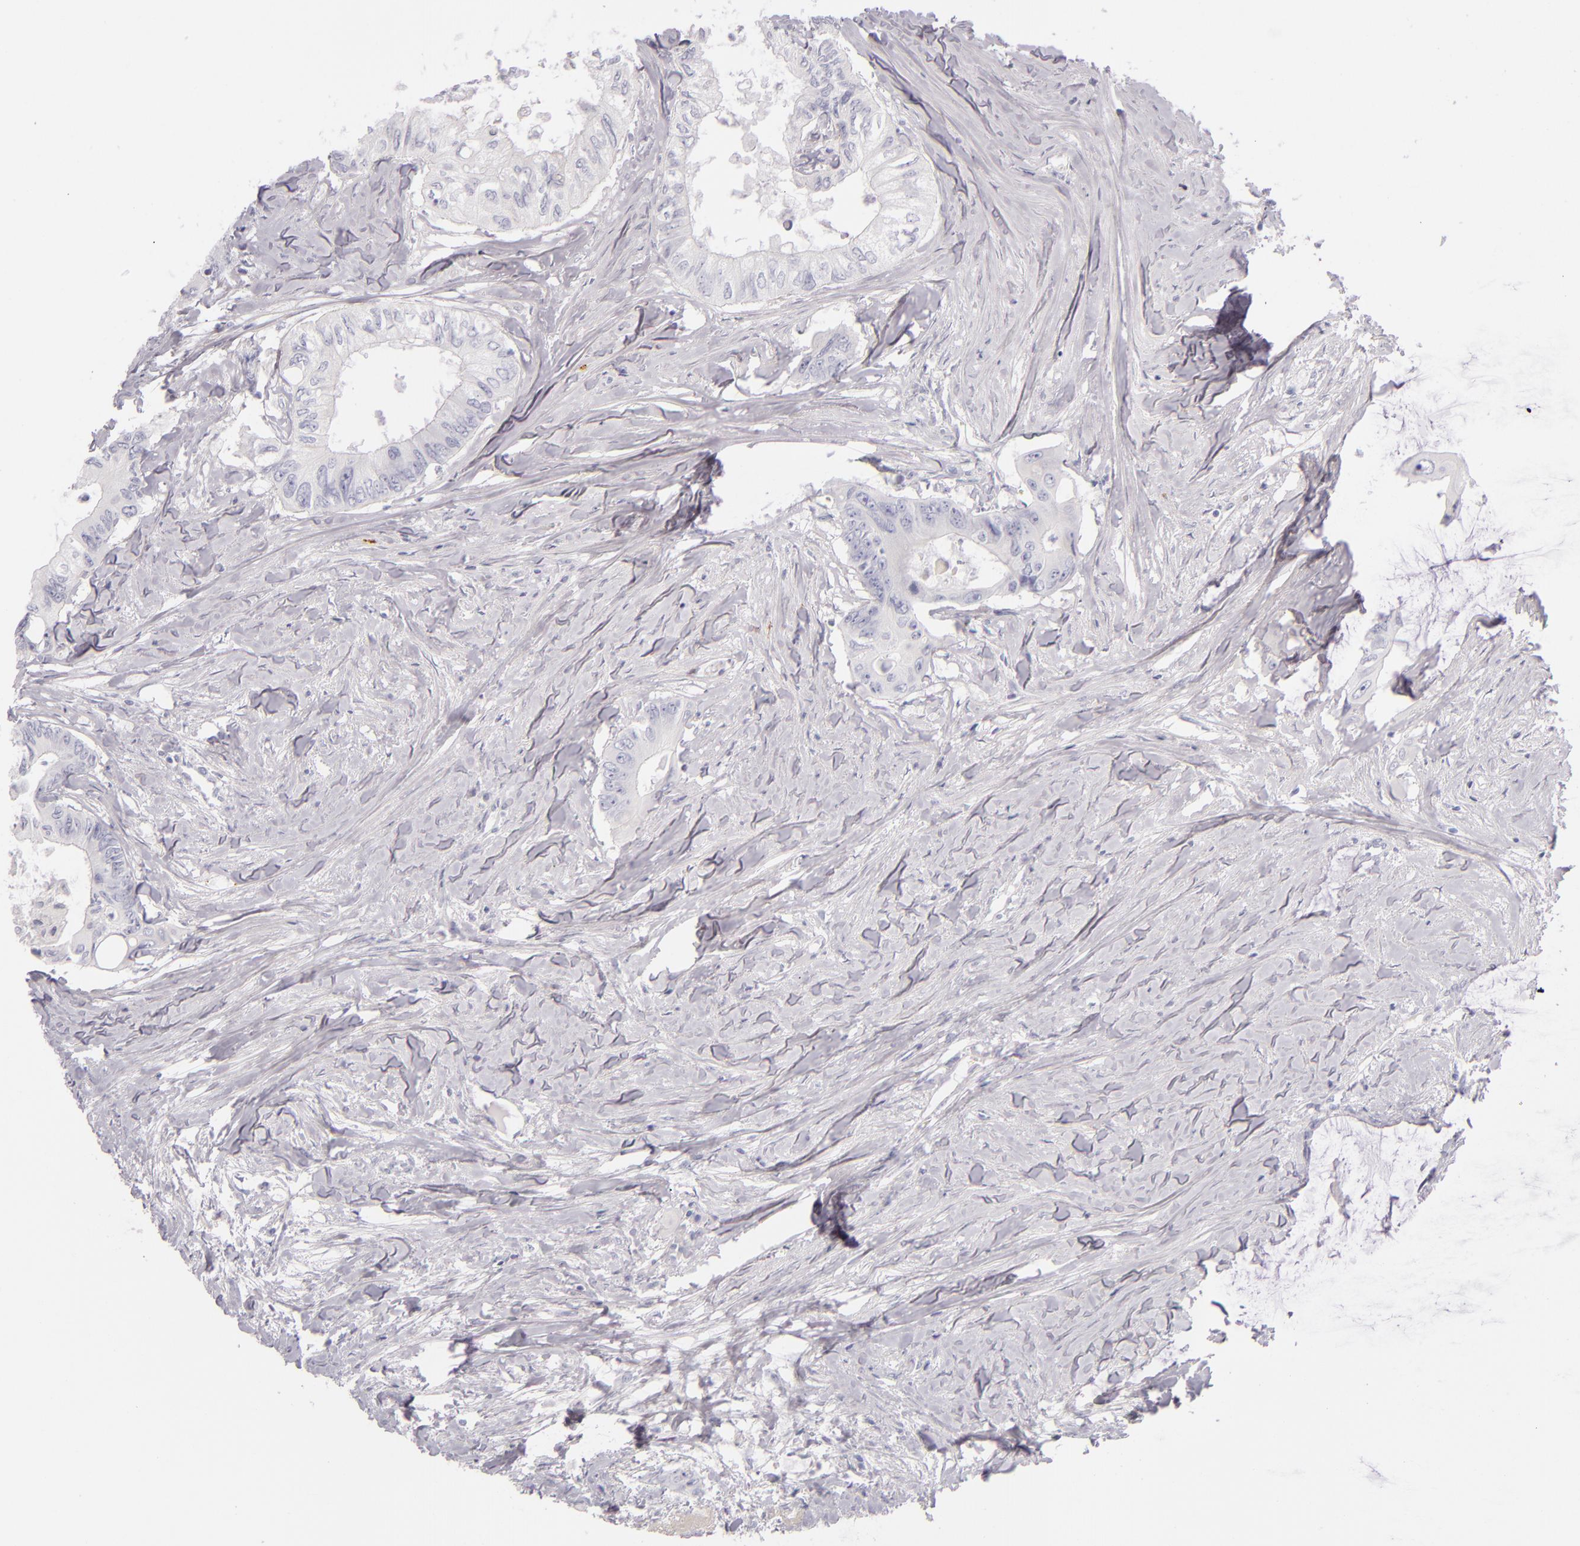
{"staining": {"intensity": "negative", "quantity": "none", "location": "none"}, "tissue": "colorectal cancer", "cell_type": "Tumor cells", "image_type": "cancer", "snomed": [{"axis": "morphology", "description": "Adenocarcinoma, NOS"}, {"axis": "topography", "description": "Colon"}], "caption": "An immunohistochemistry histopathology image of colorectal cancer is shown. There is no staining in tumor cells of colorectal cancer. Nuclei are stained in blue.", "gene": "CD207", "patient": {"sex": "male", "age": 65}}